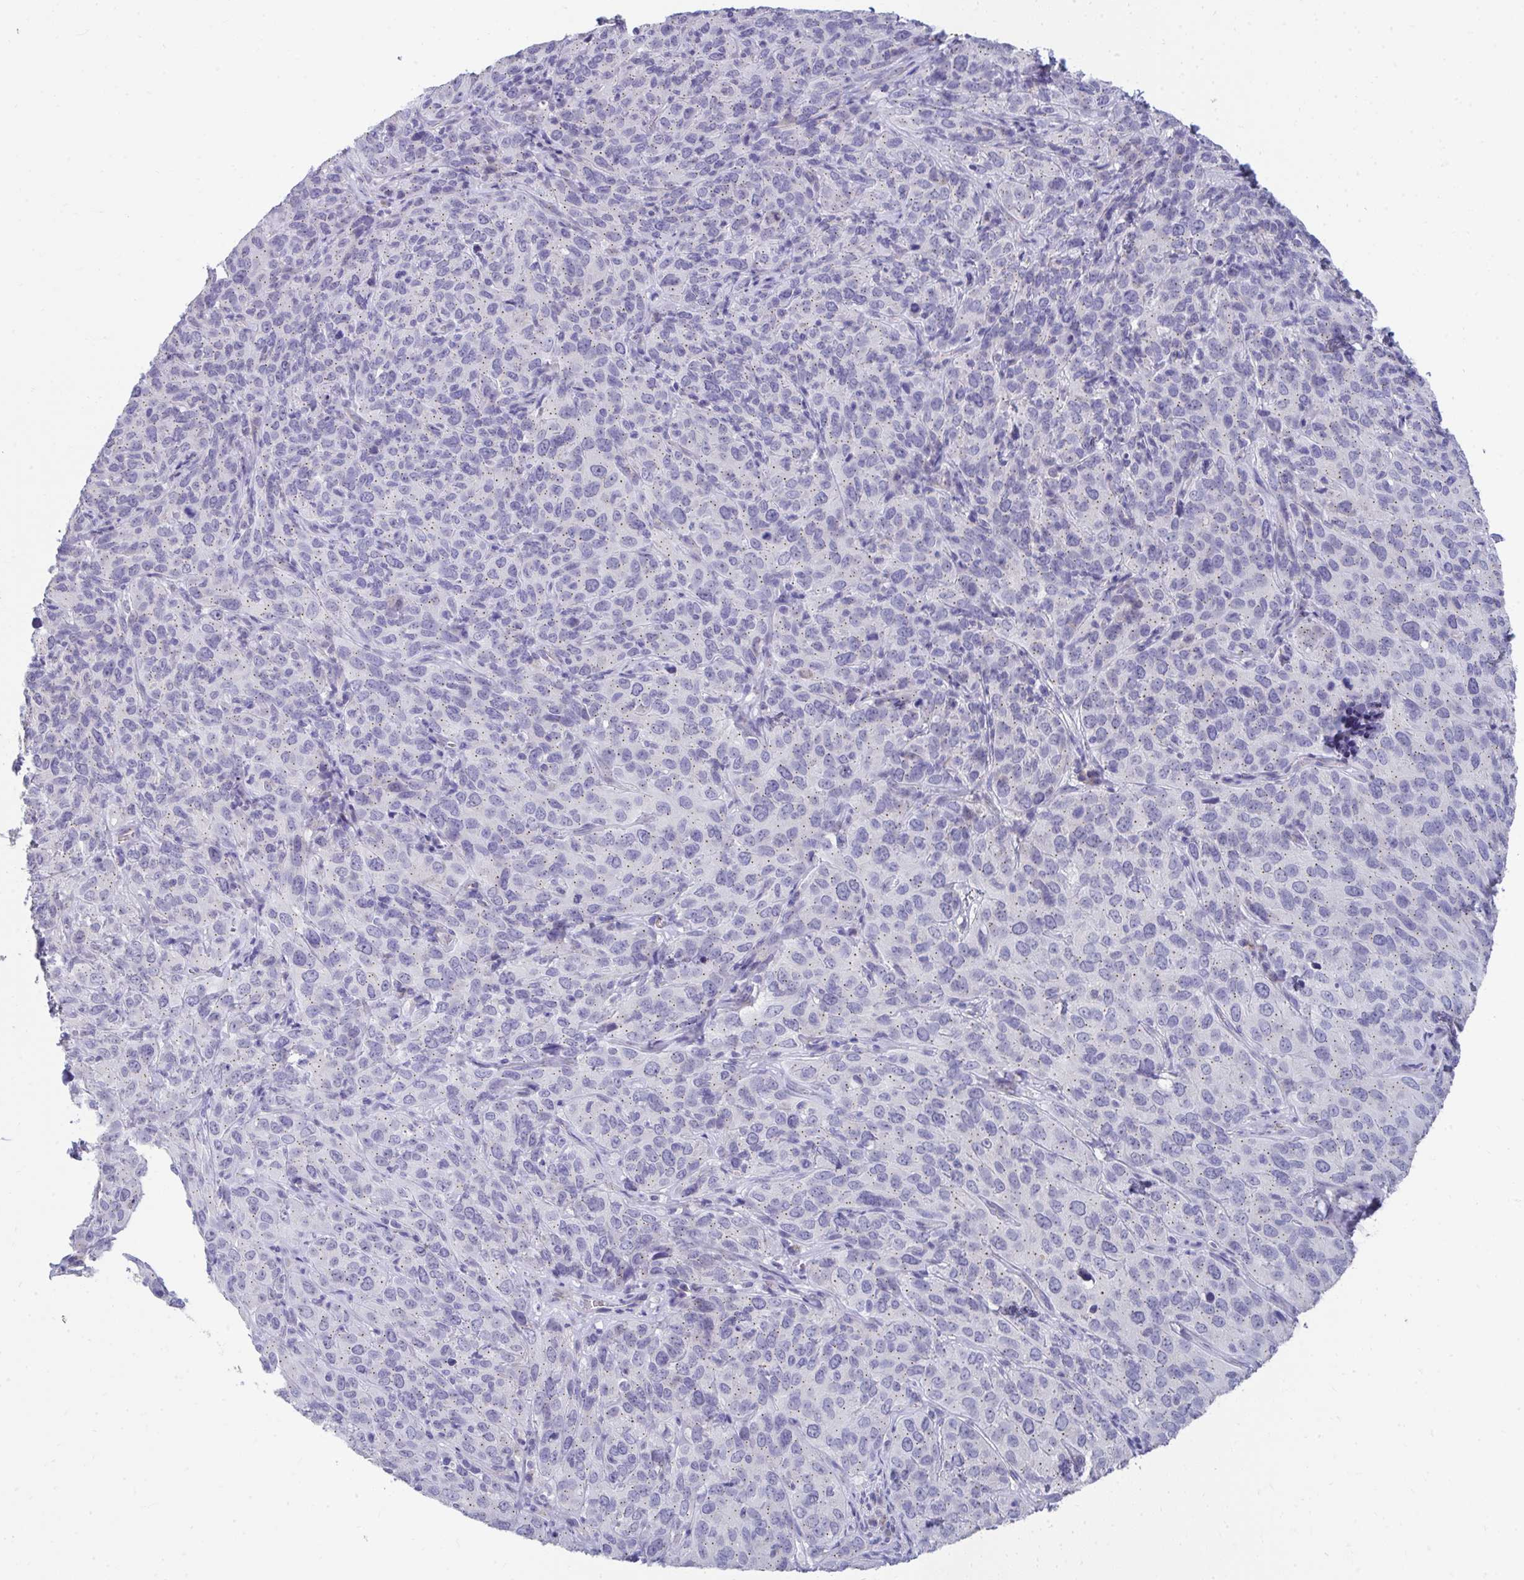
{"staining": {"intensity": "weak", "quantity": "<25%", "location": "cytoplasmic/membranous"}, "tissue": "cervical cancer", "cell_type": "Tumor cells", "image_type": "cancer", "snomed": [{"axis": "morphology", "description": "Squamous cell carcinoma, NOS"}, {"axis": "topography", "description": "Cervix"}], "caption": "This micrograph is of cervical squamous cell carcinoma stained with IHC to label a protein in brown with the nuclei are counter-stained blue. There is no staining in tumor cells.", "gene": "TMPRSS2", "patient": {"sex": "female", "age": 51}}